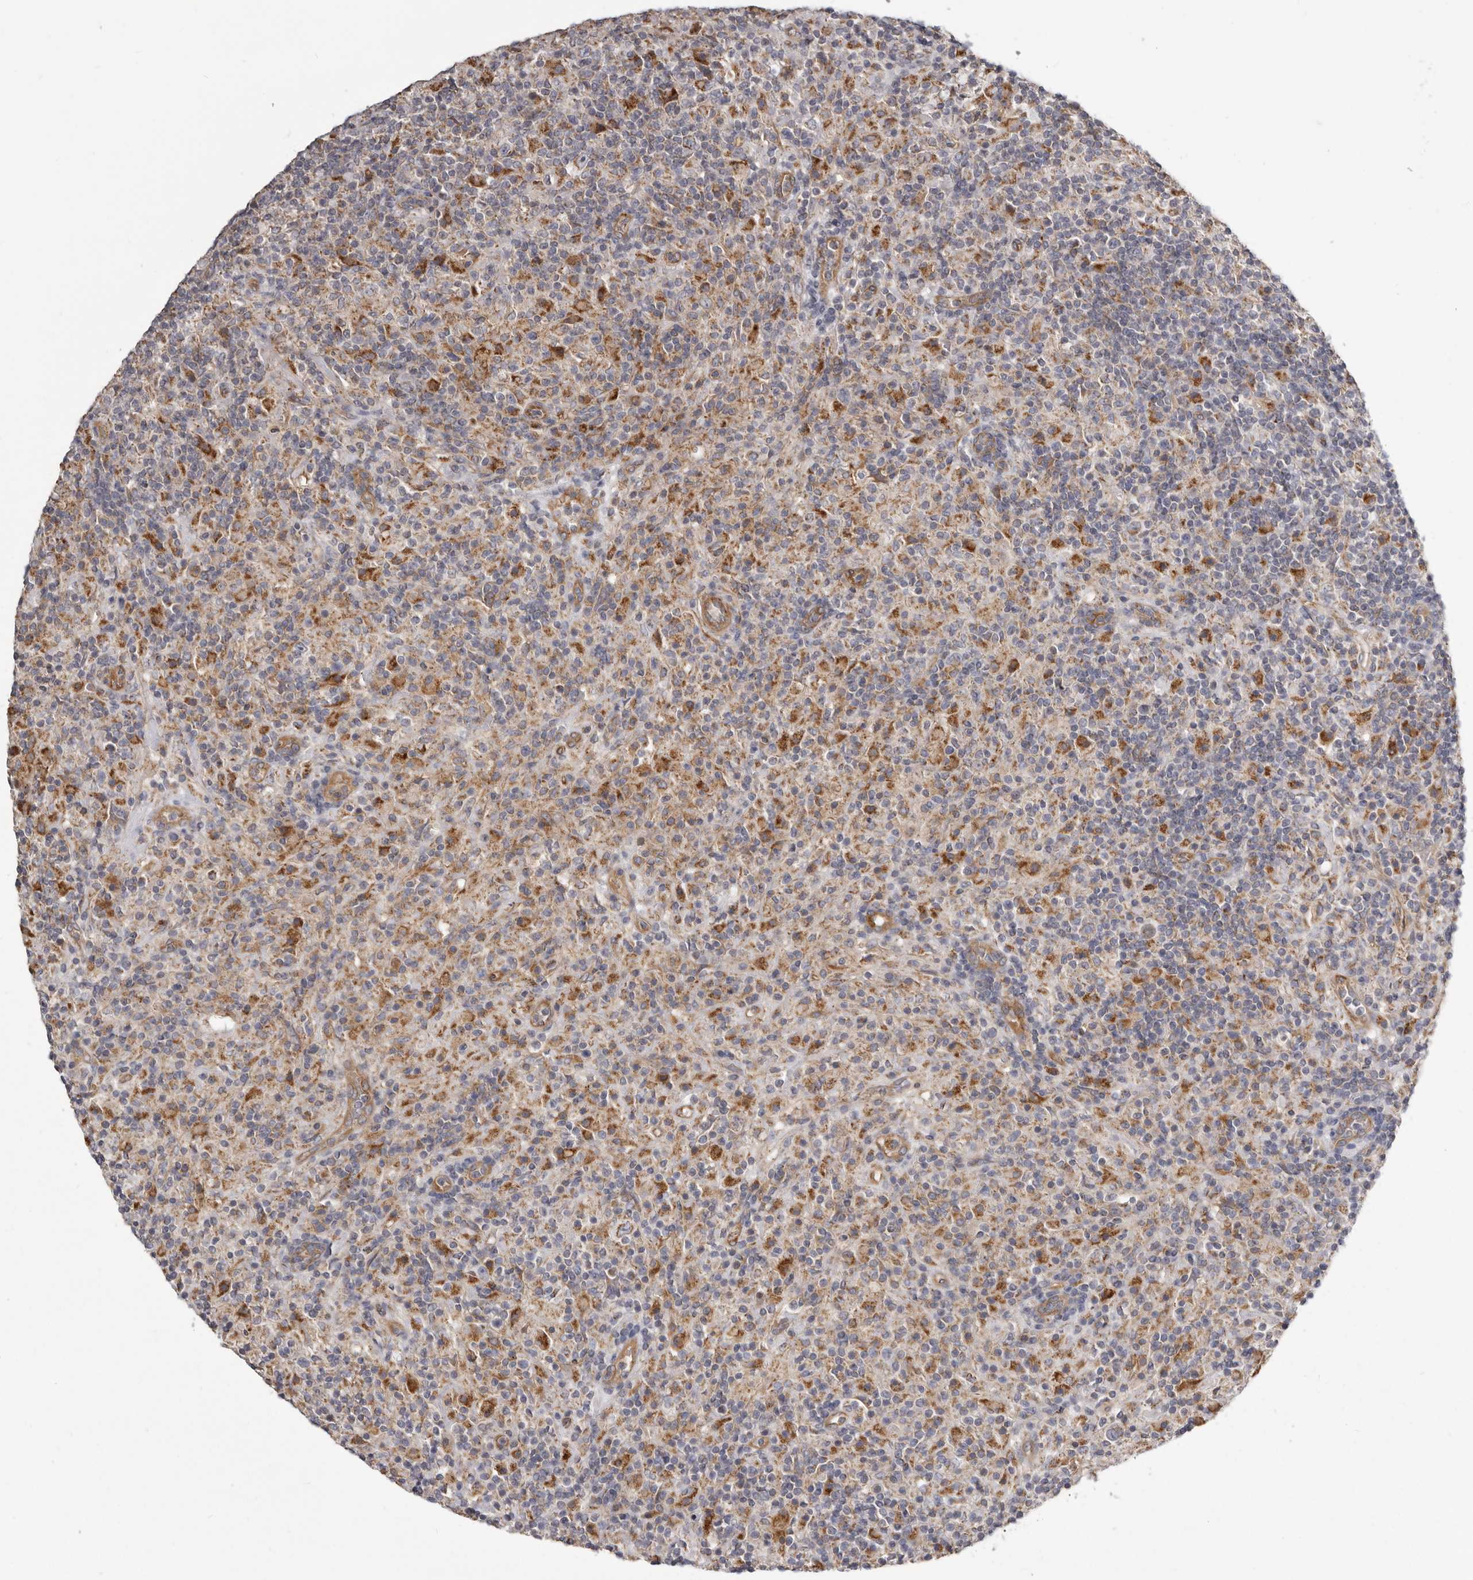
{"staining": {"intensity": "moderate", "quantity": "25%-75%", "location": "cytoplasmic/membranous"}, "tissue": "lymphoma", "cell_type": "Tumor cells", "image_type": "cancer", "snomed": [{"axis": "morphology", "description": "Hodgkin's disease, NOS"}, {"axis": "topography", "description": "Lymph node"}], "caption": "DAB (3,3'-diaminobenzidine) immunohistochemical staining of human Hodgkin's disease exhibits moderate cytoplasmic/membranous protein staining in approximately 25%-75% of tumor cells.", "gene": "ENAH", "patient": {"sex": "male", "age": 70}}